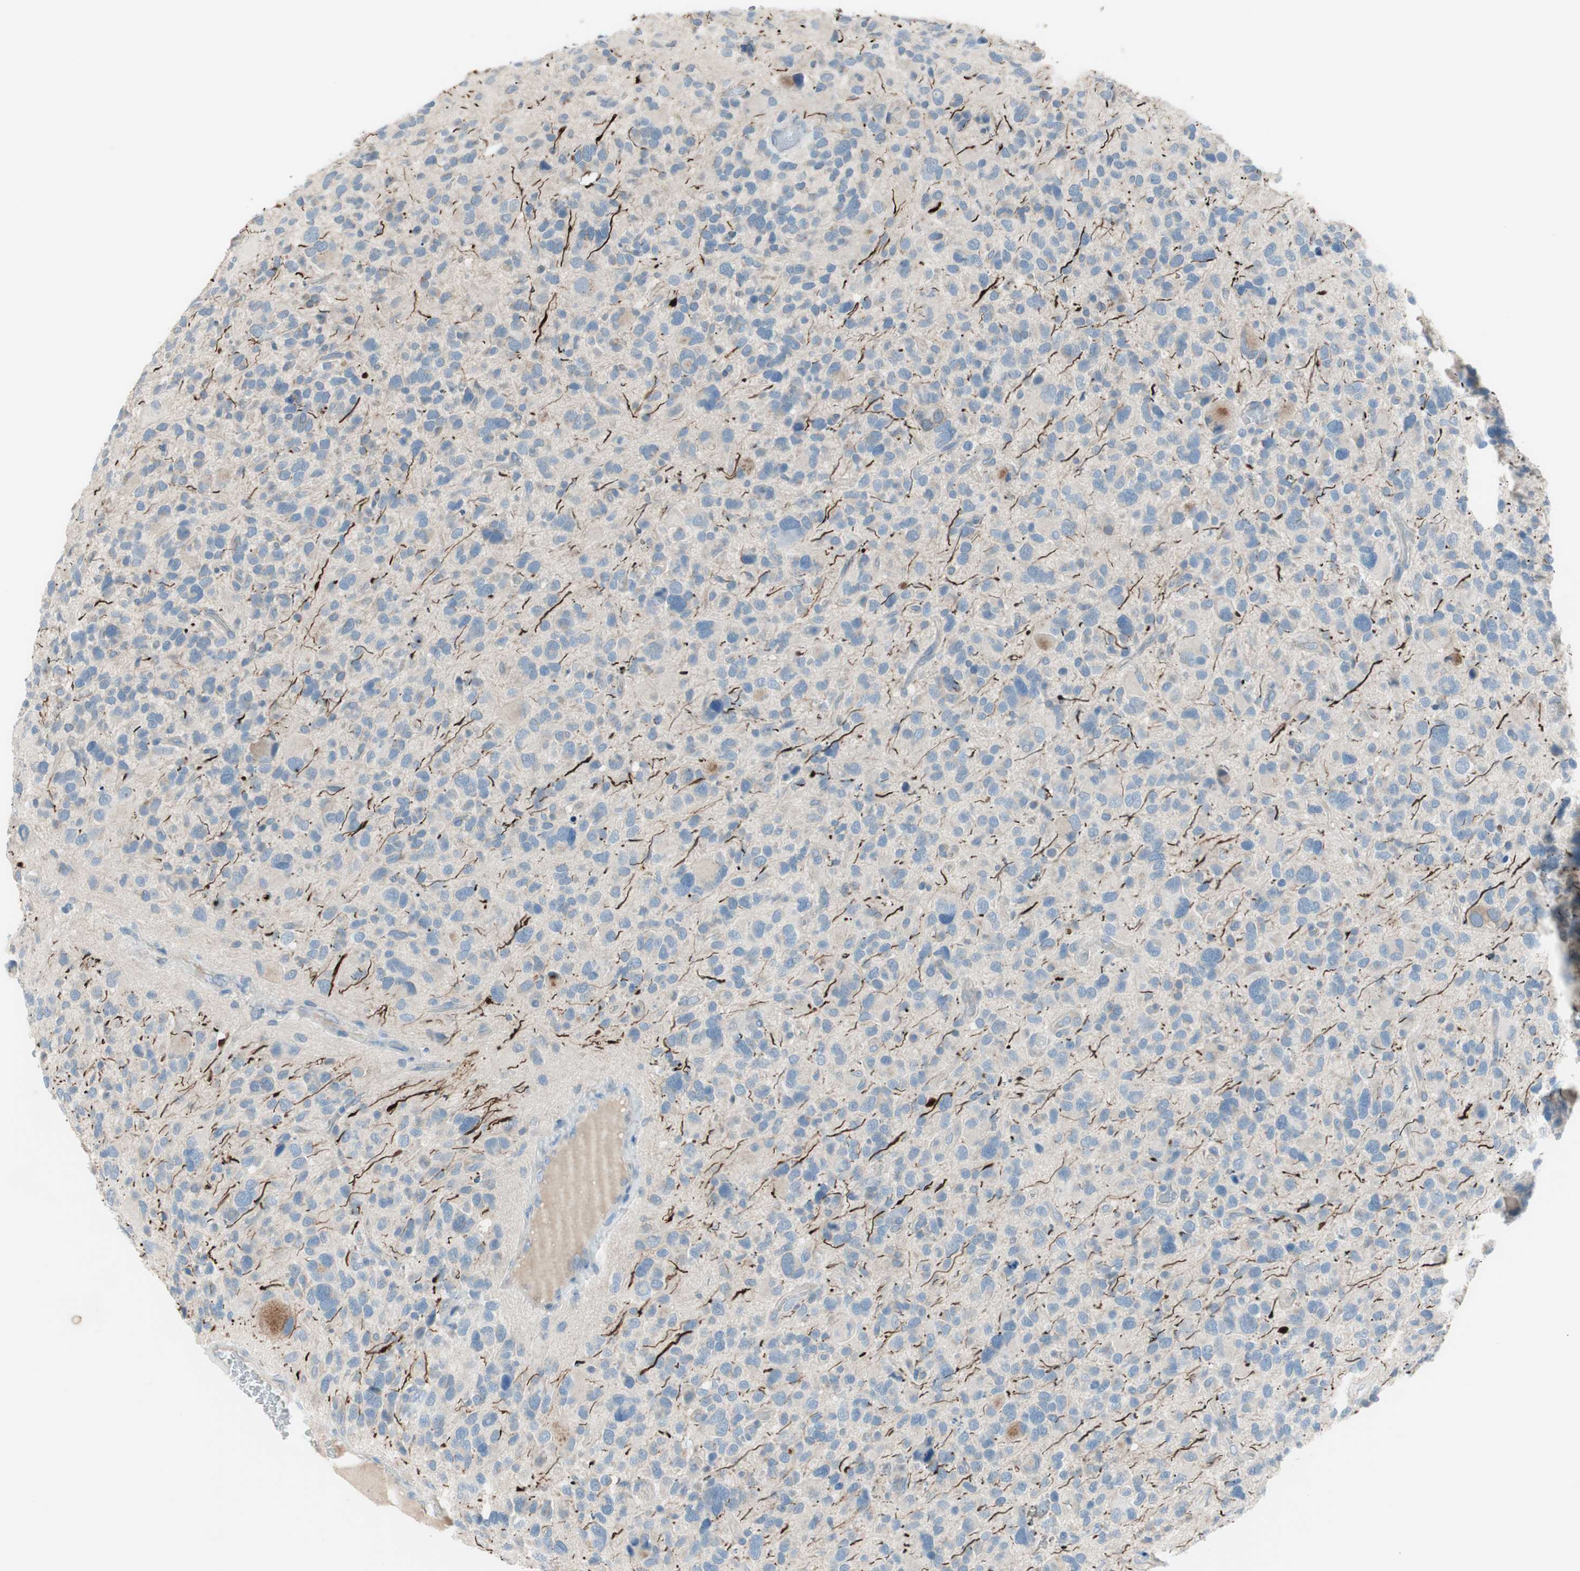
{"staining": {"intensity": "negative", "quantity": "none", "location": "none"}, "tissue": "glioma", "cell_type": "Tumor cells", "image_type": "cancer", "snomed": [{"axis": "morphology", "description": "Glioma, malignant, High grade"}, {"axis": "topography", "description": "Brain"}], "caption": "Image shows no significant protein expression in tumor cells of glioma.", "gene": "PRRG4", "patient": {"sex": "male", "age": 48}}